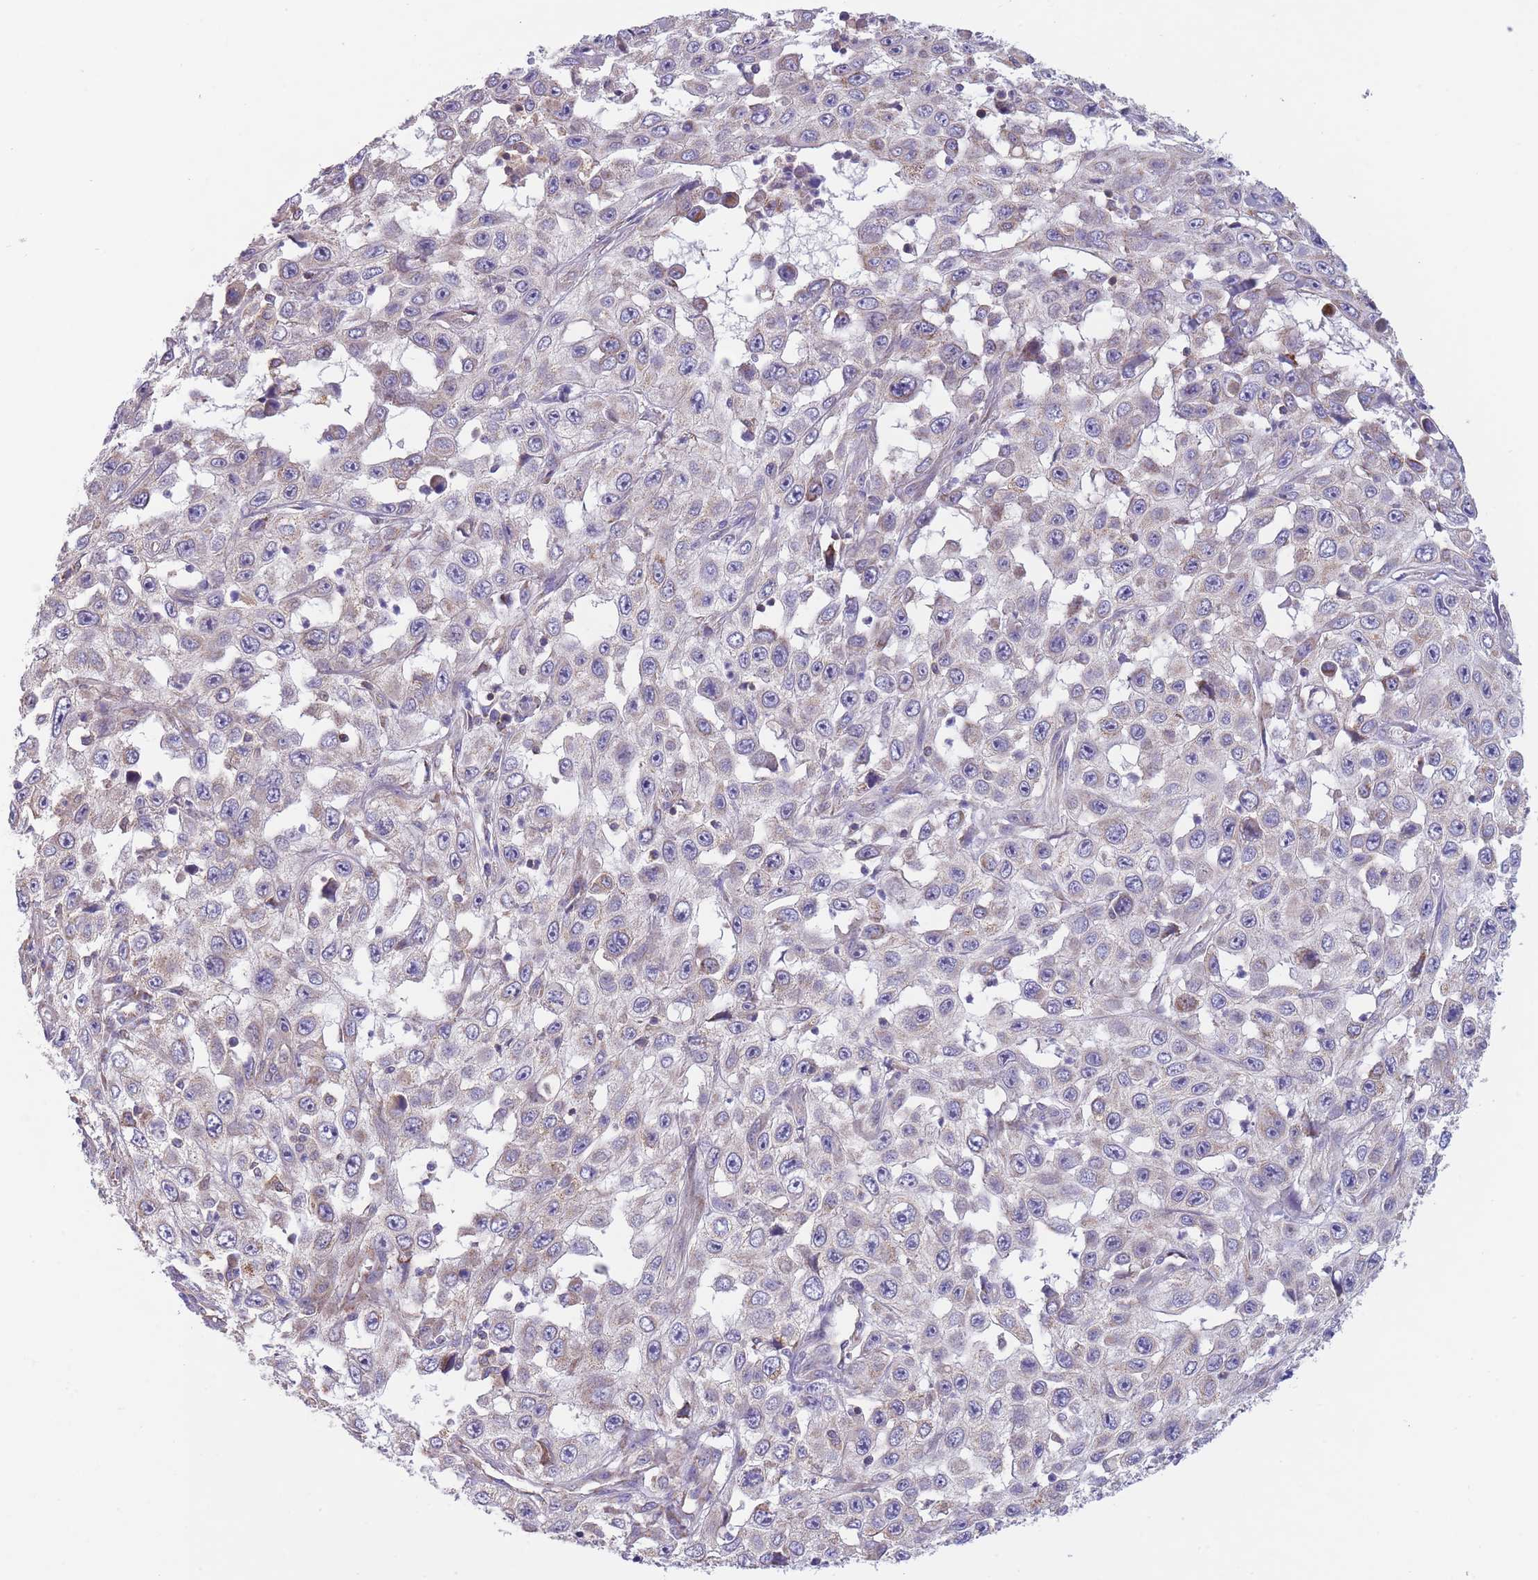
{"staining": {"intensity": "weak", "quantity": "<25%", "location": "cytoplasmic/membranous"}, "tissue": "skin cancer", "cell_type": "Tumor cells", "image_type": "cancer", "snomed": [{"axis": "morphology", "description": "Squamous cell carcinoma, NOS"}, {"axis": "topography", "description": "Skin"}], "caption": "IHC histopathology image of neoplastic tissue: human skin cancer stained with DAB displays no significant protein expression in tumor cells.", "gene": "SLC25A42", "patient": {"sex": "male", "age": 82}}